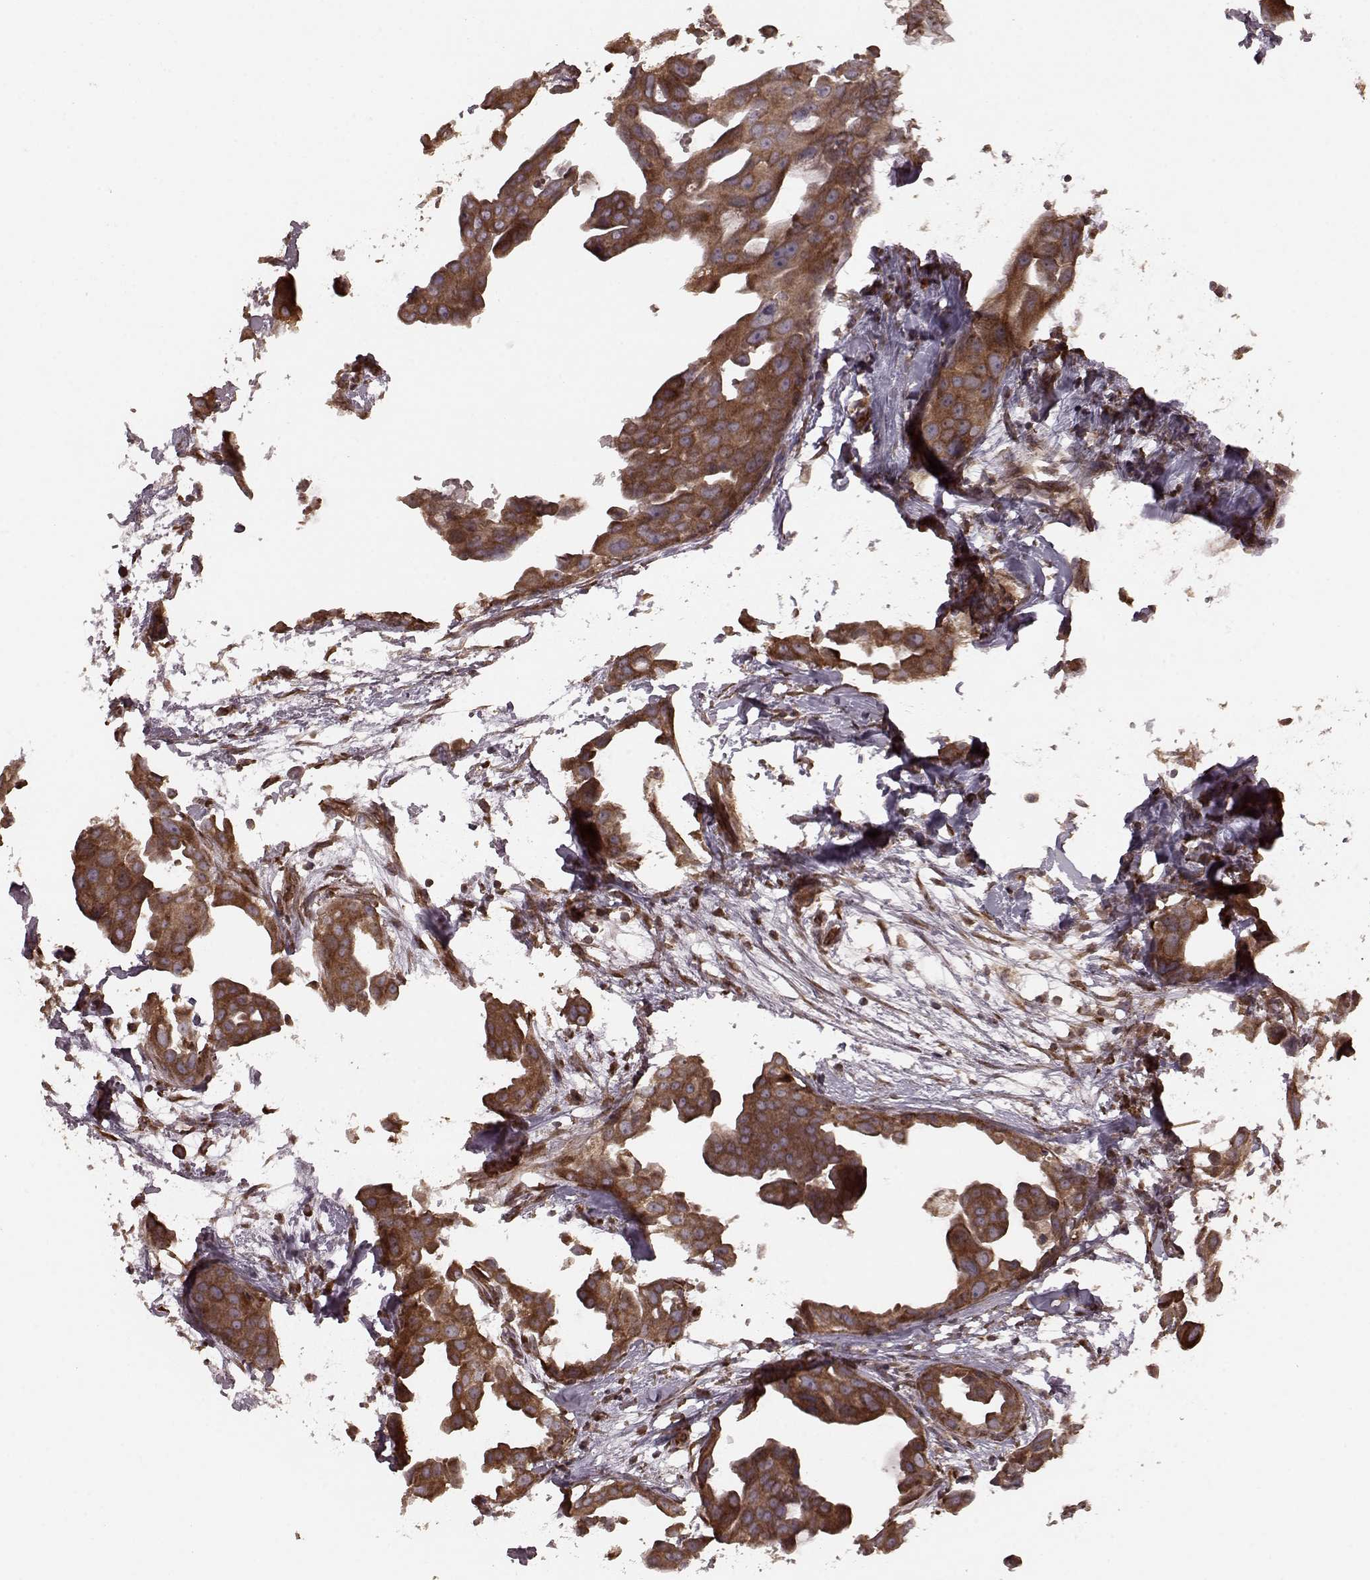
{"staining": {"intensity": "strong", "quantity": ">75%", "location": "cytoplasmic/membranous"}, "tissue": "breast cancer", "cell_type": "Tumor cells", "image_type": "cancer", "snomed": [{"axis": "morphology", "description": "Duct carcinoma"}, {"axis": "topography", "description": "Breast"}], "caption": "Tumor cells reveal high levels of strong cytoplasmic/membranous positivity in about >75% of cells in breast cancer (infiltrating ductal carcinoma).", "gene": "AGPAT1", "patient": {"sex": "female", "age": 38}}